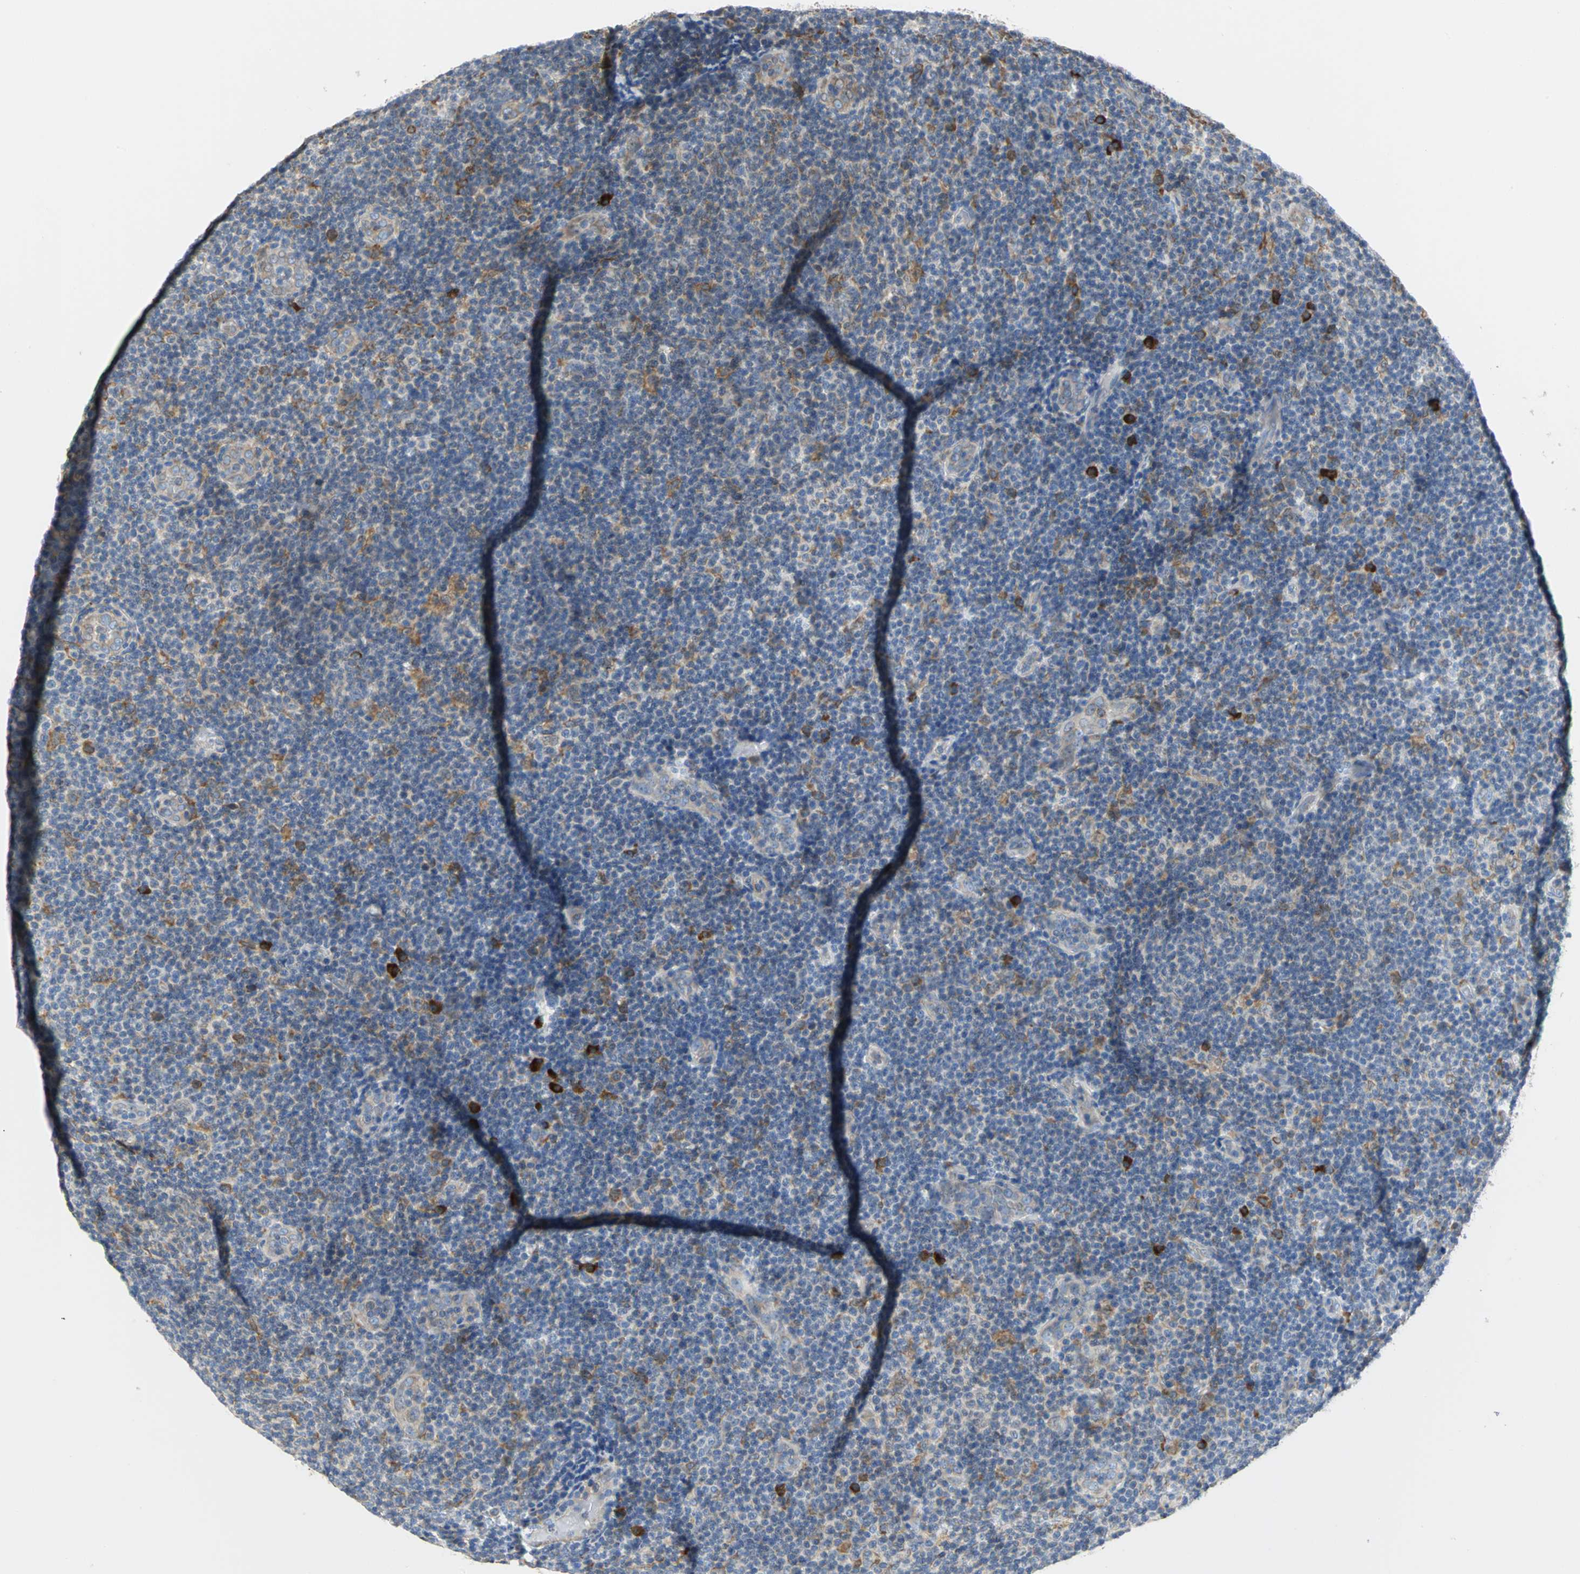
{"staining": {"intensity": "negative", "quantity": "none", "location": "none"}, "tissue": "lymphoma", "cell_type": "Tumor cells", "image_type": "cancer", "snomed": [{"axis": "morphology", "description": "Malignant lymphoma, non-Hodgkin's type, Low grade"}, {"axis": "topography", "description": "Lymph node"}], "caption": "Tumor cells are negative for brown protein staining in malignant lymphoma, non-Hodgkin's type (low-grade).", "gene": "SDF2L1", "patient": {"sex": "male", "age": 83}}